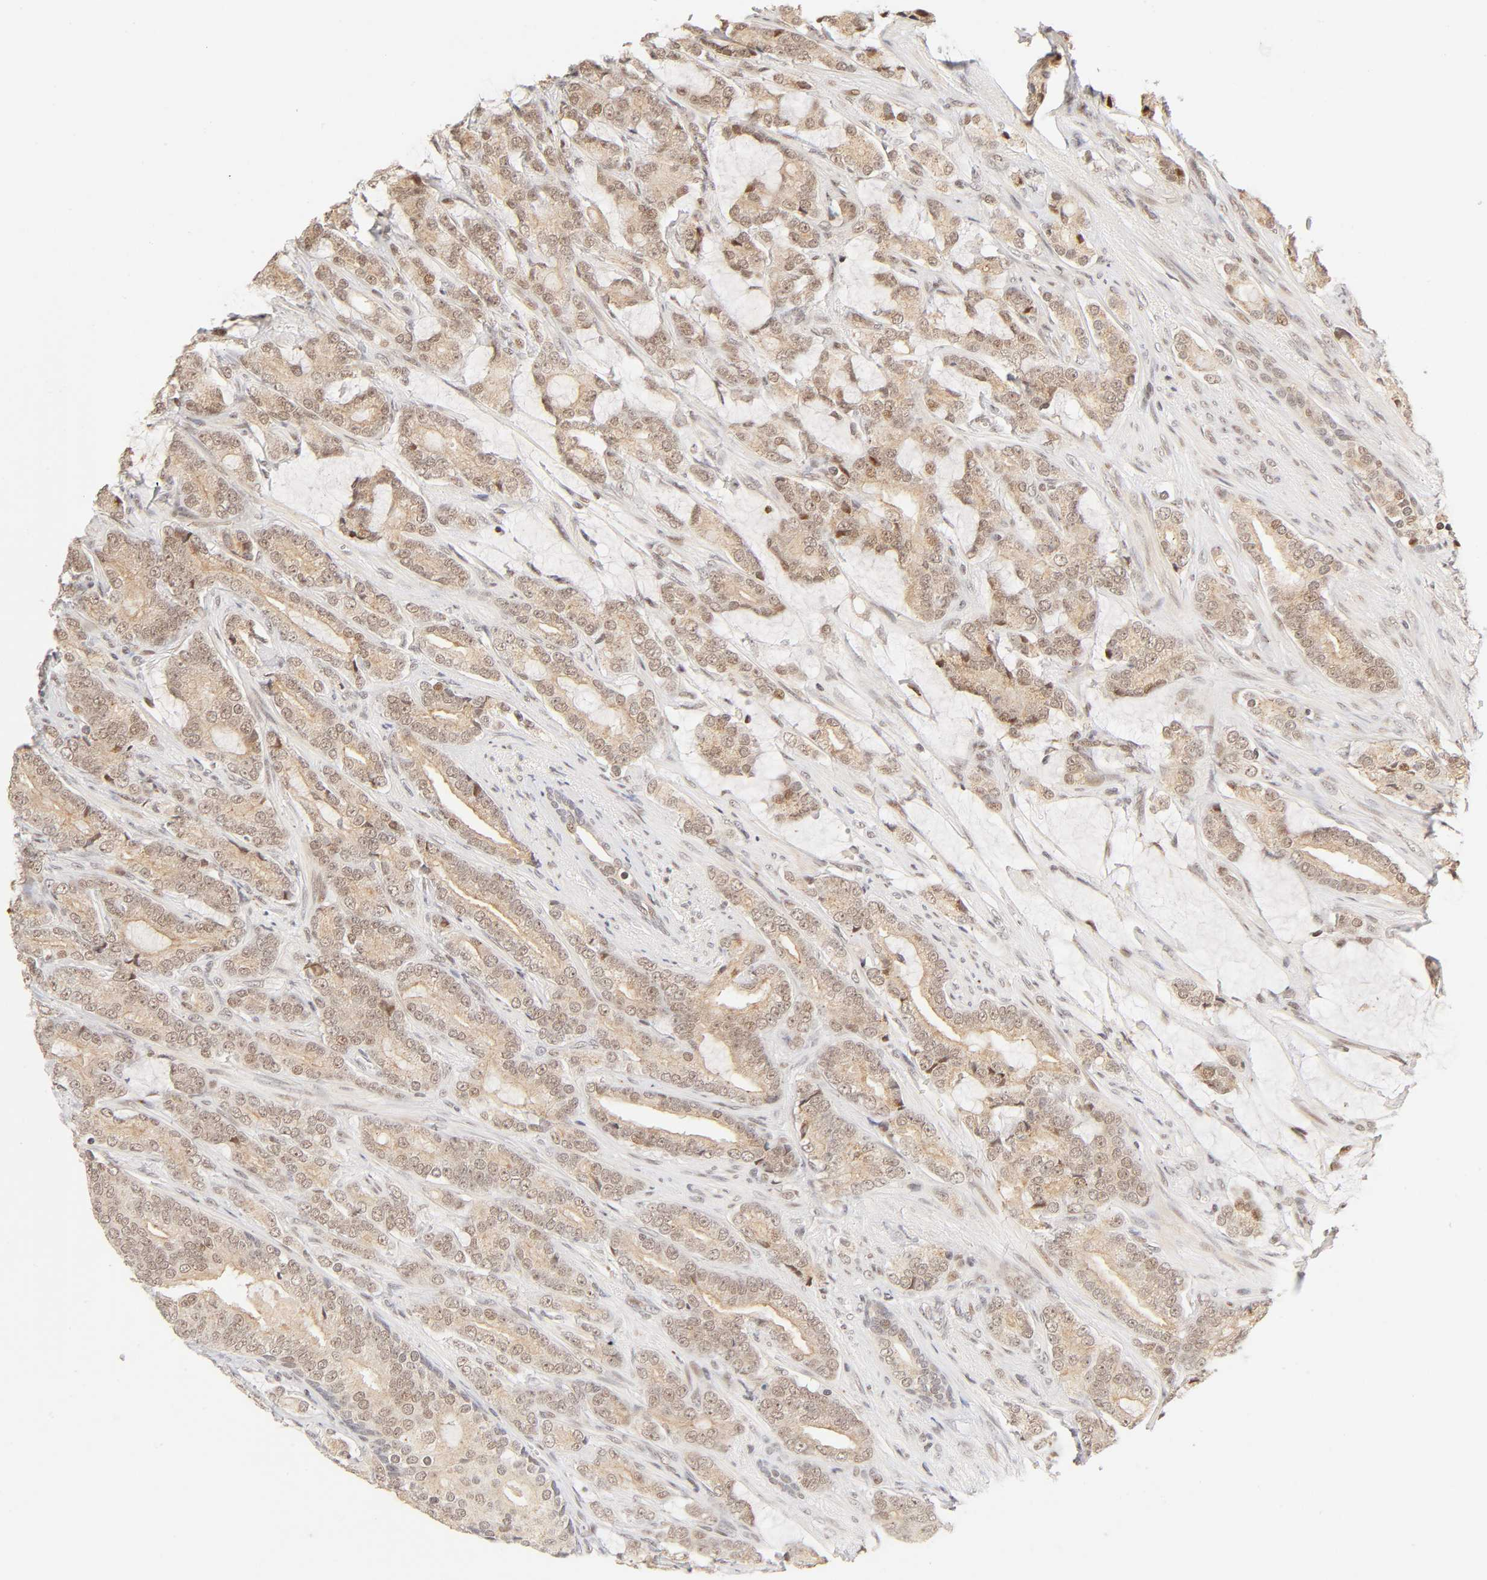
{"staining": {"intensity": "moderate", "quantity": ">75%", "location": "cytoplasmic/membranous,nuclear"}, "tissue": "prostate cancer", "cell_type": "Tumor cells", "image_type": "cancer", "snomed": [{"axis": "morphology", "description": "Adenocarcinoma, Low grade"}, {"axis": "topography", "description": "Prostate"}], "caption": "Human prostate cancer stained with a brown dye reveals moderate cytoplasmic/membranous and nuclear positive staining in approximately >75% of tumor cells.", "gene": "TAF10", "patient": {"sex": "male", "age": 58}}